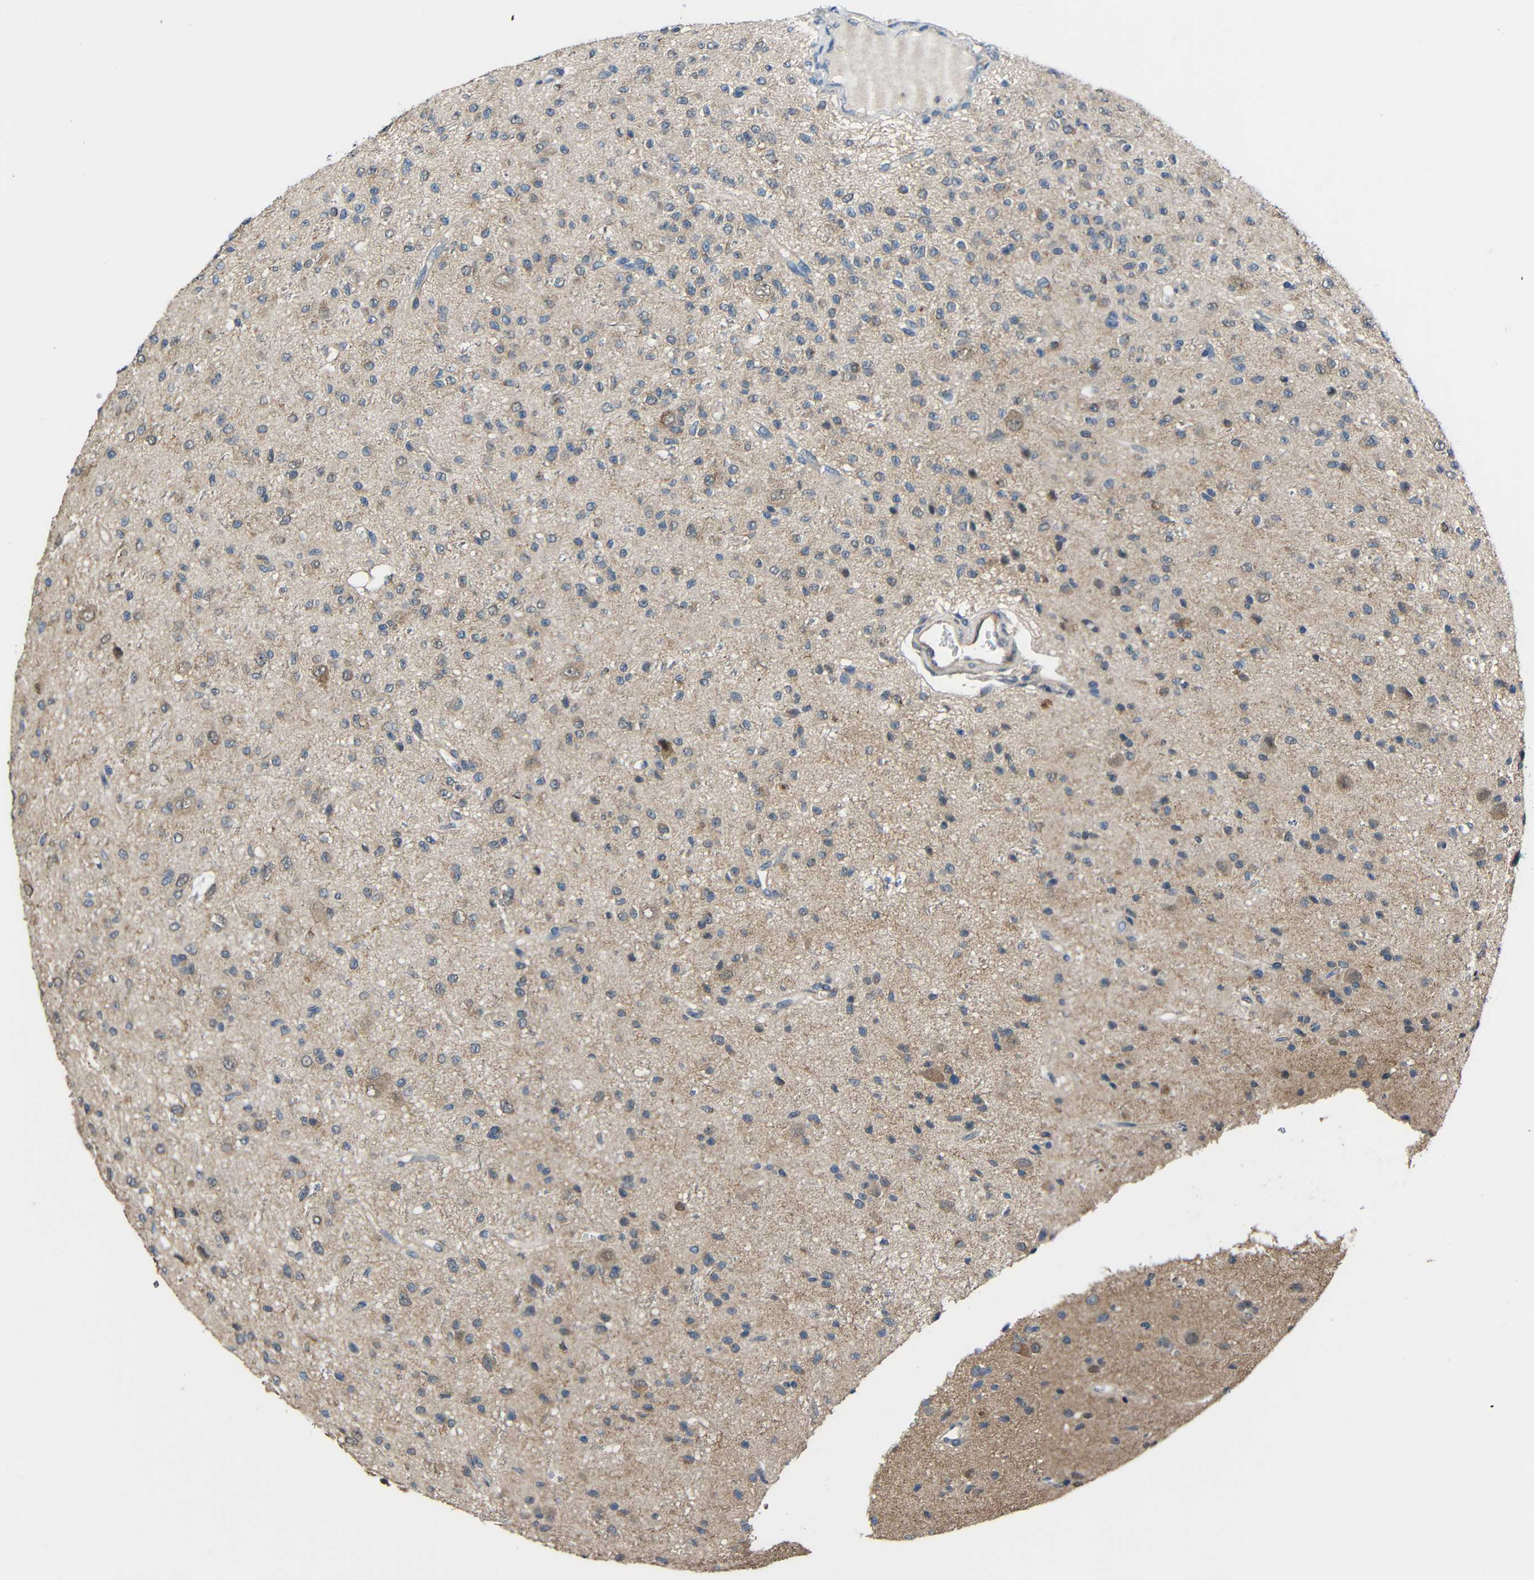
{"staining": {"intensity": "weak", "quantity": ">75%", "location": "cytoplasmic/membranous"}, "tissue": "glioma", "cell_type": "Tumor cells", "image_type": "cancer", "snomed": [{"axis": "morphology", "description": "Glioma, malignant, High grade"}, {"axis": "topography", "description": "pancreas cauda"}], "caption": "There is low levels of weak cytoplasmic/membranous expression in tumor cells of malignant glioma (high-grade), as demonstrated by immunohistochemical staining (brown color).", "gene": "CHST9", "patient": {"sex": "male", "age": 60}}